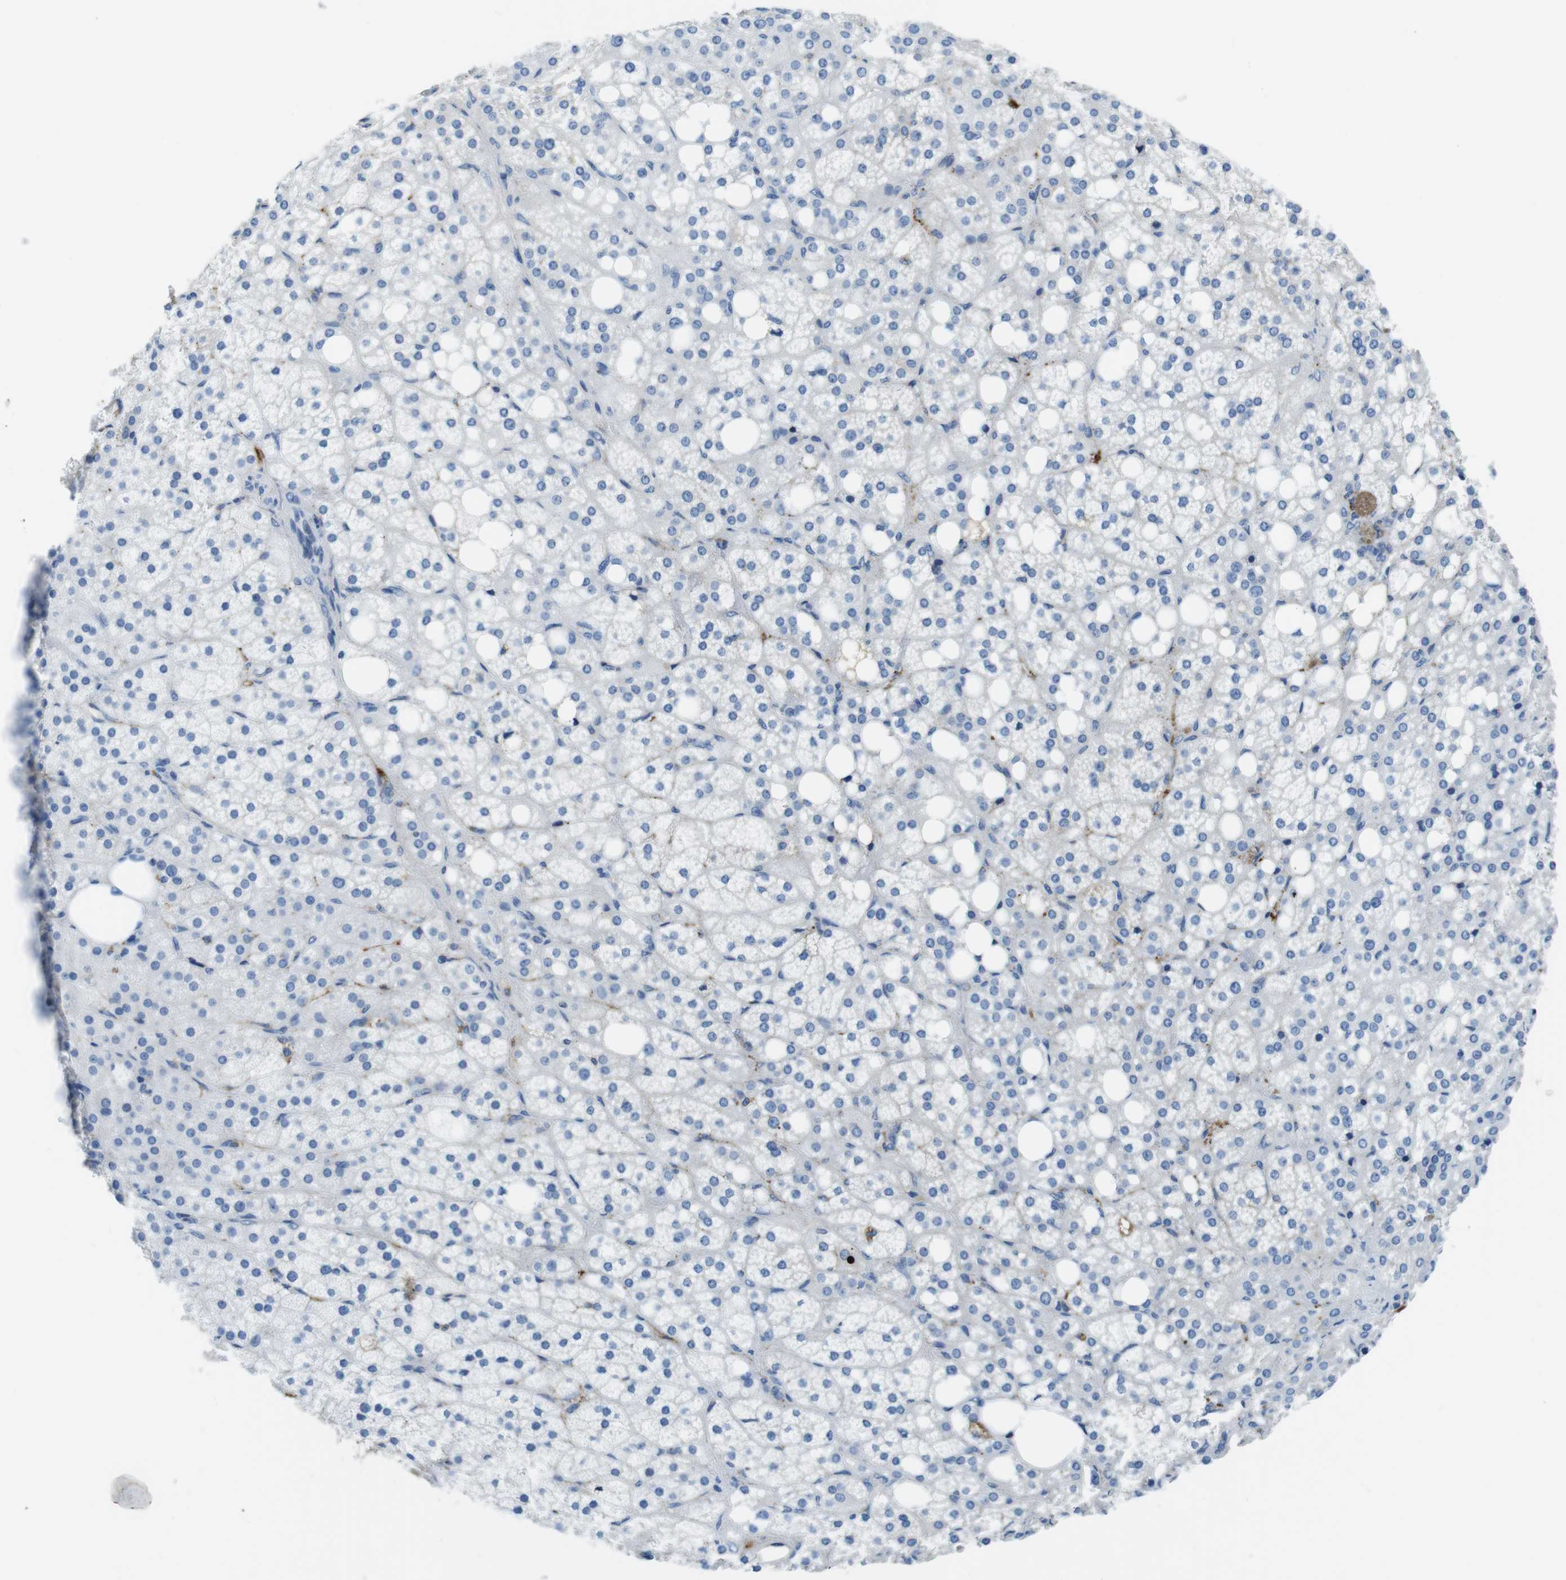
{"staining": {"intensity": "weak", "quantity": "<25%", "location": "cytoplasmic/membranous,nuclear"}, "tissue": "adrenal gland", "cell_type": "Glandular cells", "image_type": "normal", "snomed": [{"axis": "morphology", "description": "Normal tissue, NOS"}, {"axis": "topography", "description": "Adrenal gland"}], "caption": "Micrograph shows no significant protein positivity in glandular cells of normal adrenal gland. The staining was performed using DAB to visualize the protein expression in brown, while the nuclei were stained in blue with hematoxylin (Magnification: 20x).", "gene": "IGKC", "patient": {"sex": "female", "age": 59}}